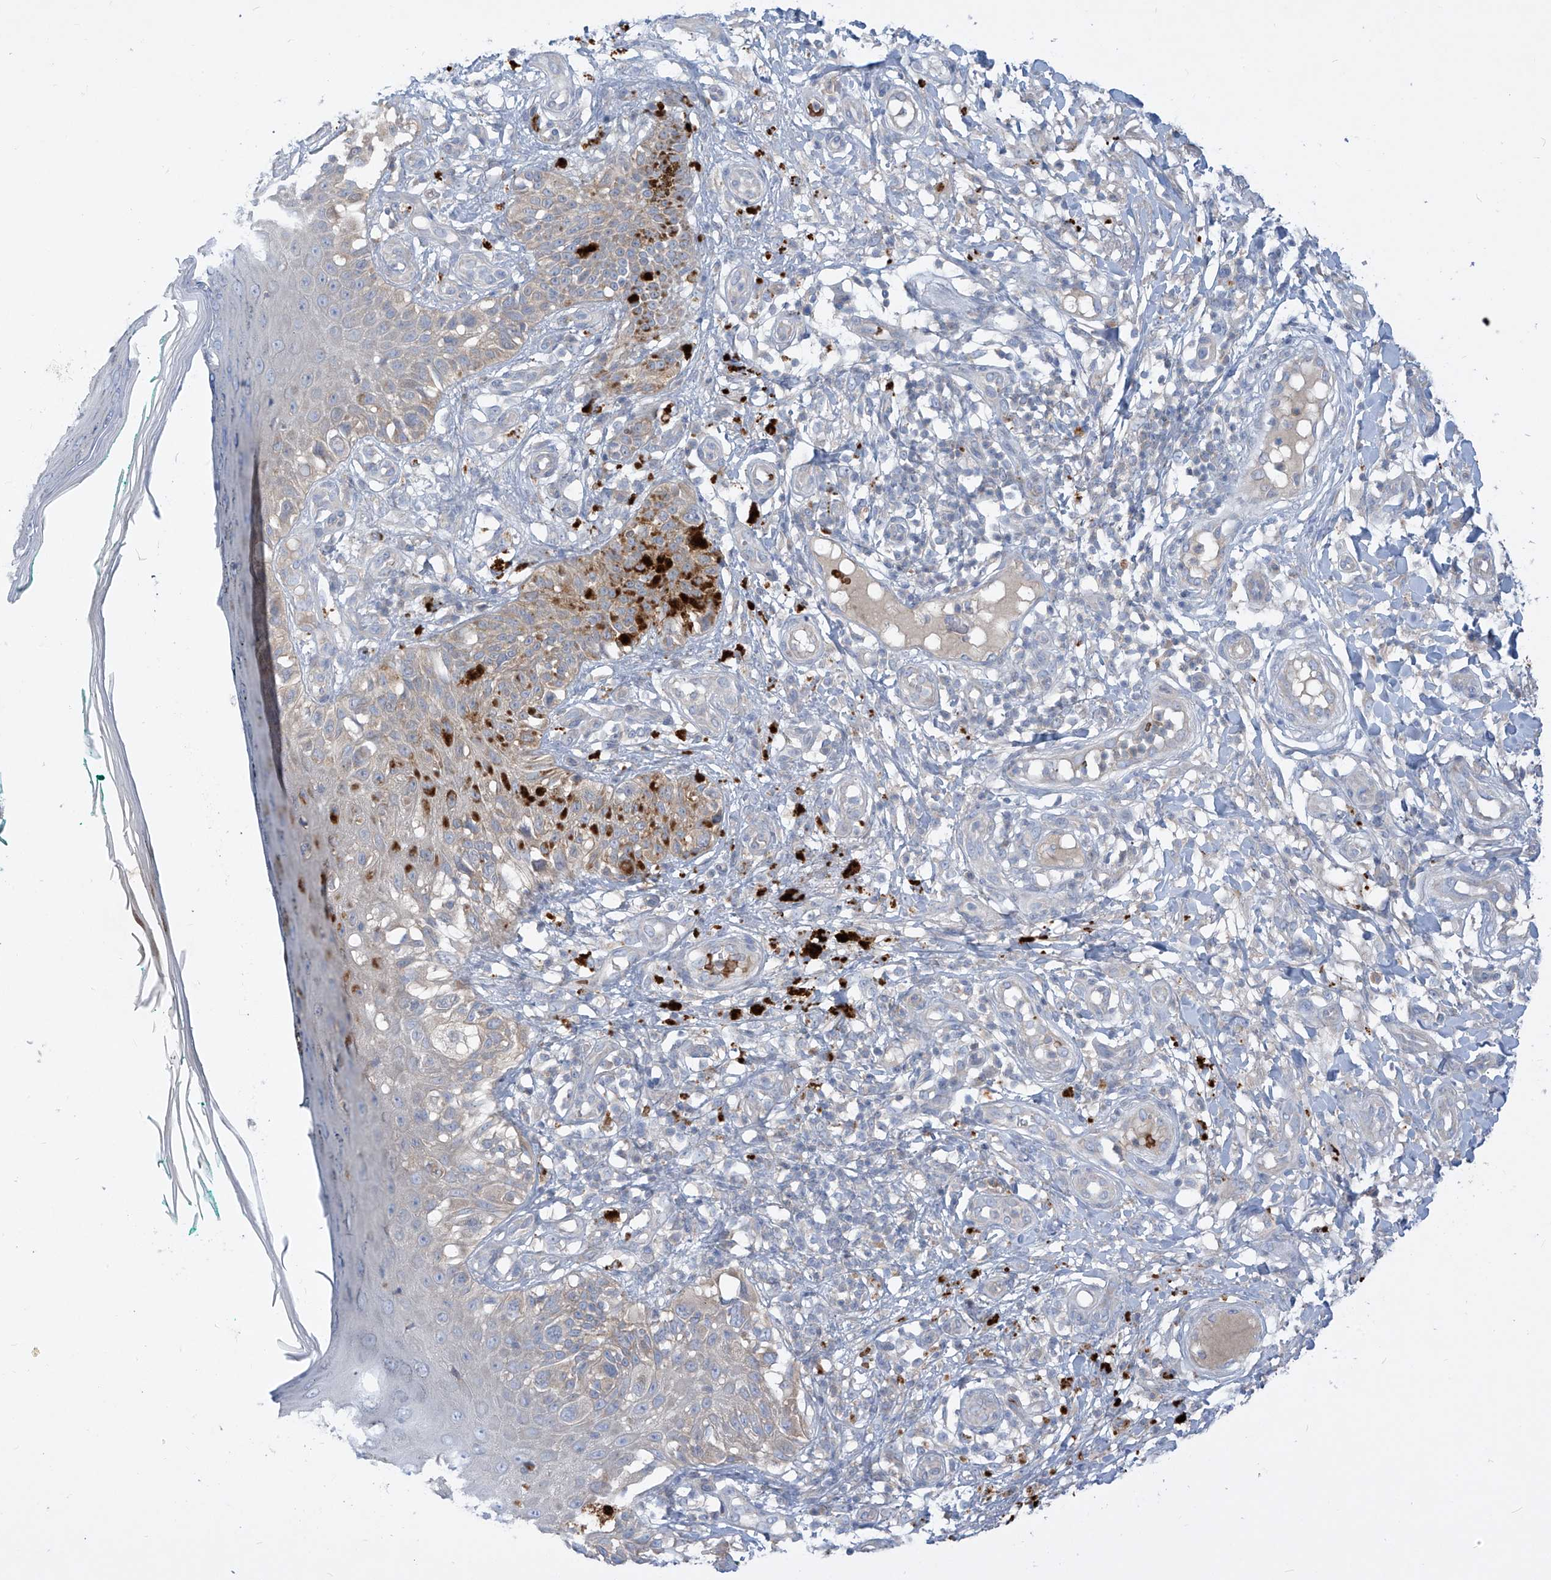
{"staining": {"intensity": "weak", "quantity": "<25%", "location": "cytoplasmic/membranous"}, "tissue": "melanoma", "cell_type": "Tumor cells", "image_type": "cancer", "snomed": [{"axis": "morphology", "description": "Malignant melanoma, NOS"}, {"axis": "topography", "description": "Skin"}], "caption": "Immunohistochemistry image of neoplastic tissue: human melanoma stained with DAB (3,3'-diaminobenzidine) exhibits no significant protein expression in tumor cells.", "gene": "DGKQ", "patient": {"sex": "female", "age": 81}}